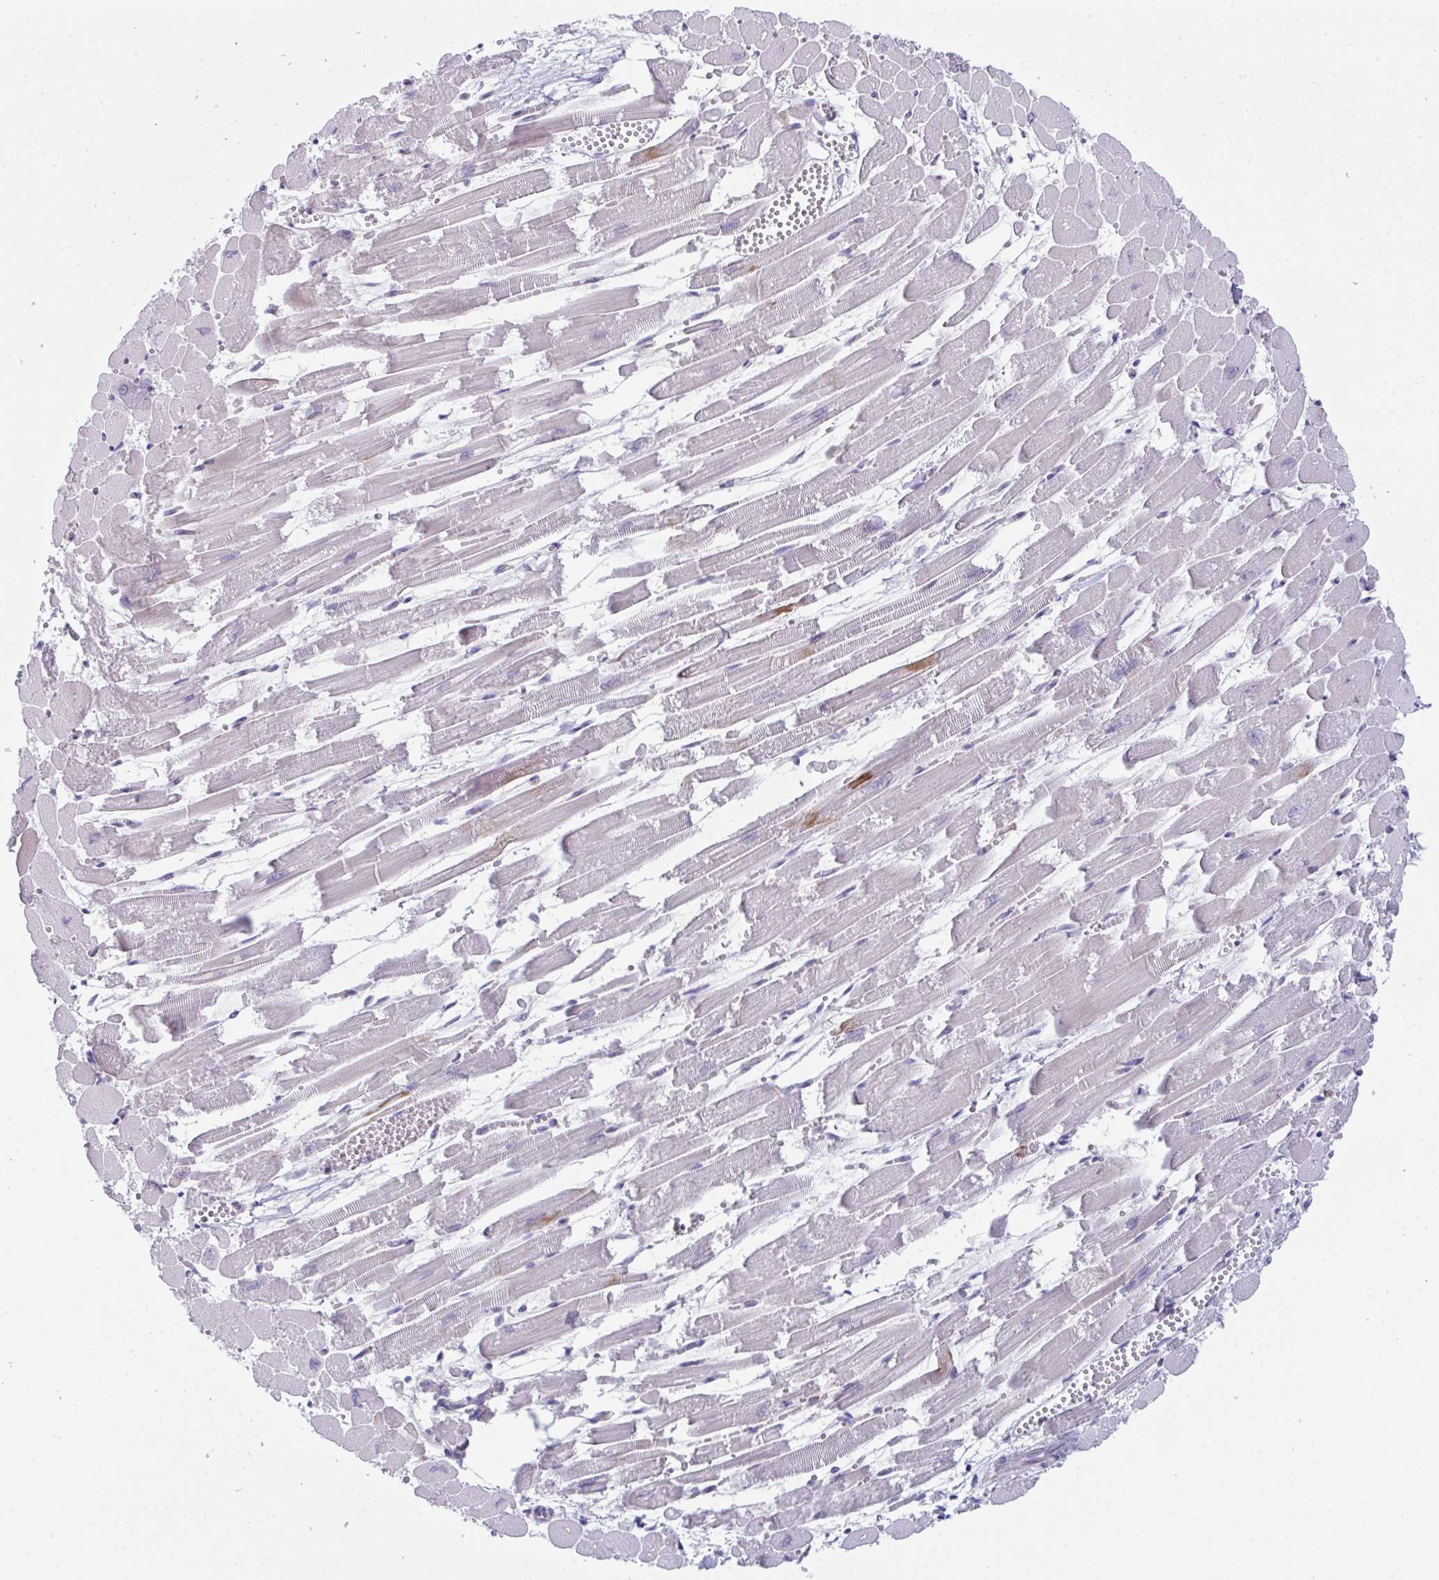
{"staining": {"intensity": "weak", "quantity": "25%-75%", "location": "cytoplasmic/membranous"}, "tissue": "heart muscle", "cell_type": "Cardiomyocytes", "image_type": "normal", "snomed": [{"axis": "morphology", "description": "Normal tissue, NOS"}, {"axis": "topography", "description": "Heart"}], "caption": "DAB immunohistochemical staining of unremarkable human heart muscle shows weak cytoplasmic/membranous protein expression in approximately 25%-75% of cardiomyocytes.", "gene": "DISP2", "patient": {"sex": "female", "age": 52}}